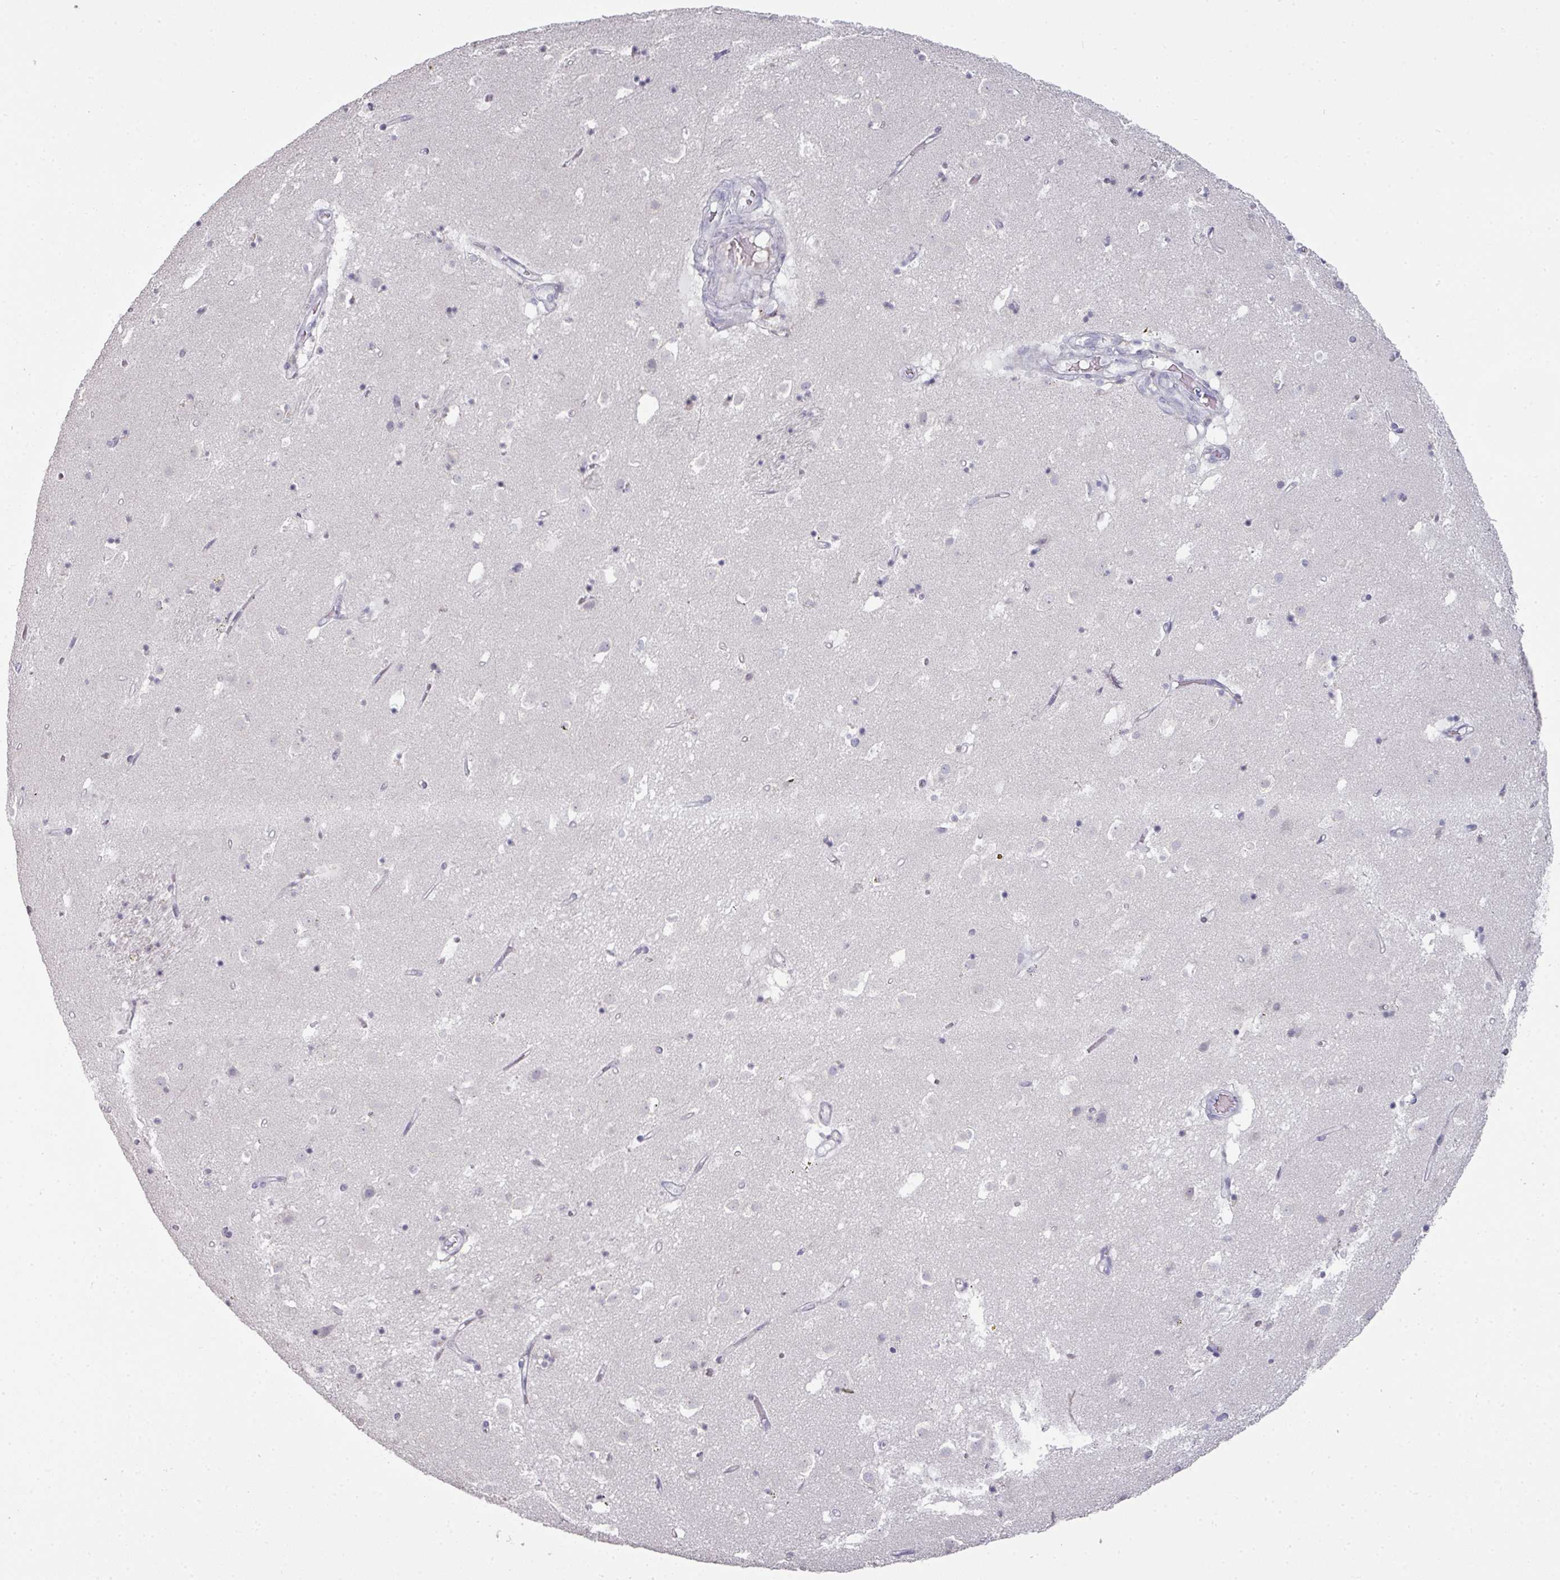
{"staining": {"intensity": "negative", "quantity": "none", "location": "none"}, "tissue": "caudate", "cell_type": "Glial cells", "image_type": "normal", "snomed": [{"axis": "morphology", "description": "Normal tissue, NOS"}, {"axis": "topography", "description": "Lateral ventricle wall"}], "caption": "Immunohistochemical staining of unremarkable human caudate reveals no significant expression in glial cells. Nuclei are stained in blue.", "gene": "GTF2H3", "patient": {"sex": "male", "age": 58}}